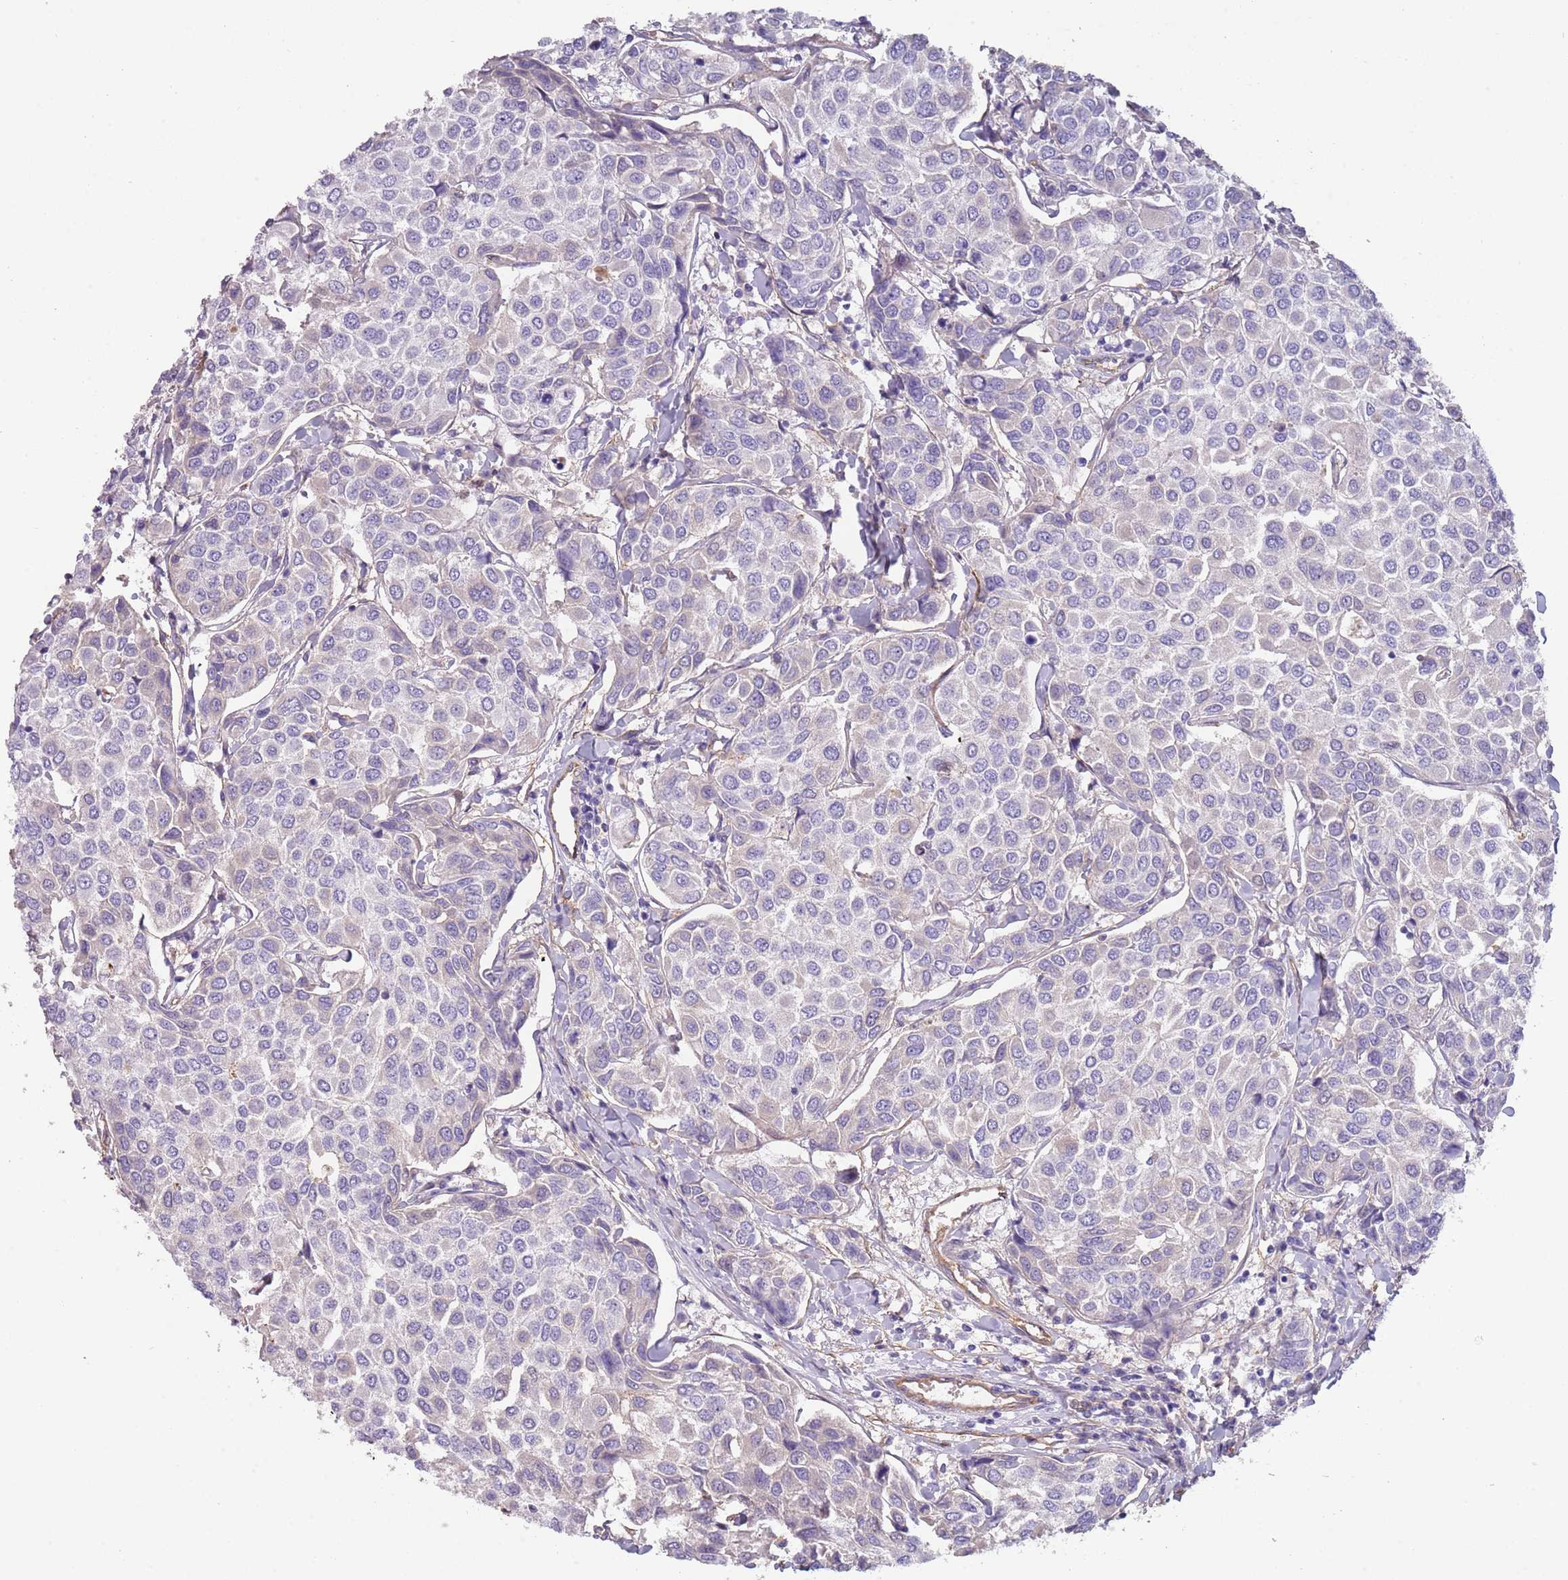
{"staining": {"intensity": "negative", "quantity": "none", "location": "none"}, "tissue": "breast cancer", "cell_type": "Tumor cells", "image_type": "cancer", "snomed": [{"axis": "morphology", "description": "Duct carcinoma"}, {"axis": "topography", "description": "Breast"}], "caption": "An image of human breast cancer (invasive ductal carcinoma) is negative for staining in tumor cells.", "gene": "NBPF3", "patient": {"sex": "female", "age": 55}}